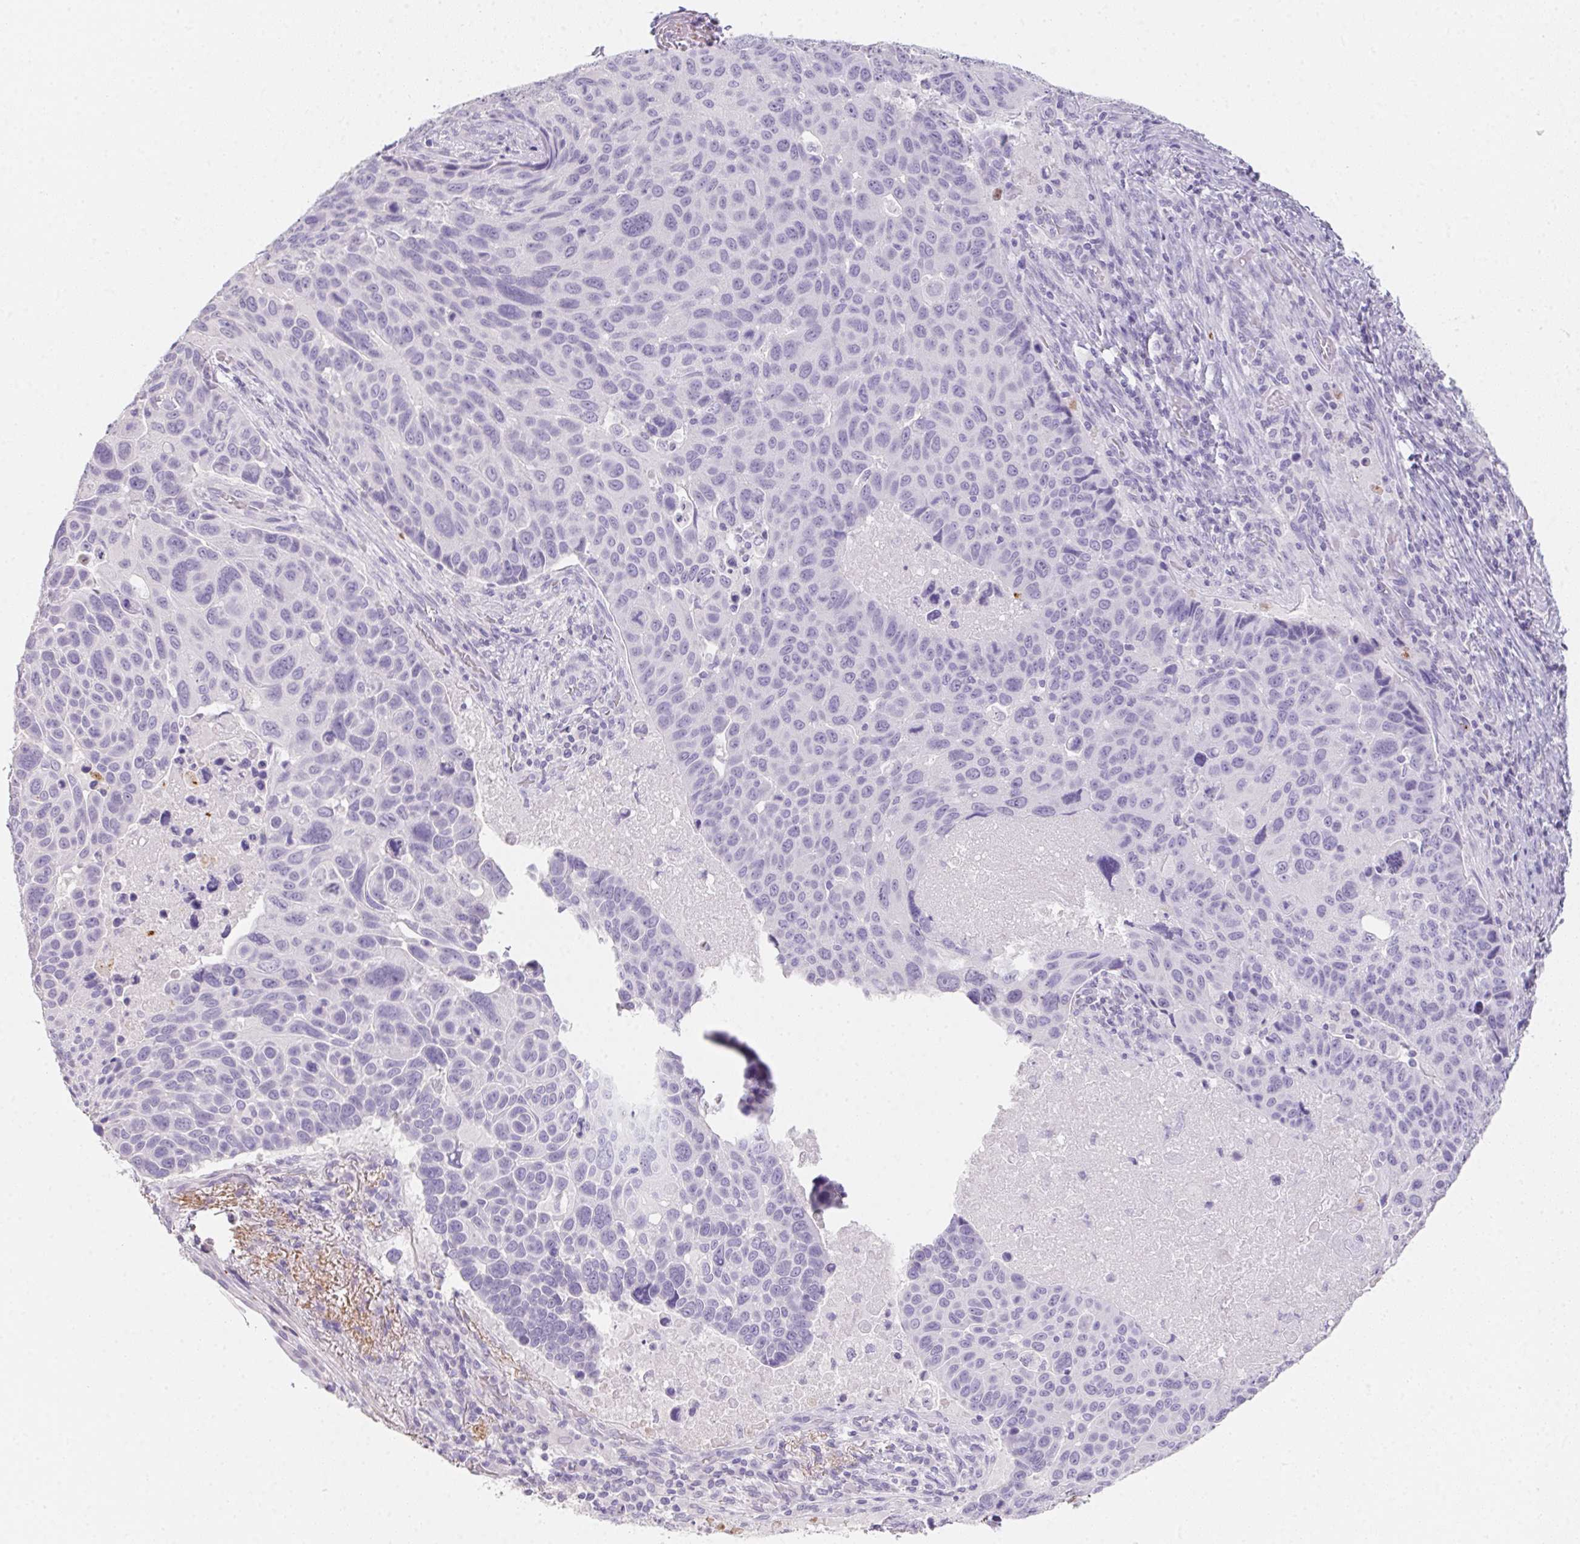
{"staining": {"intensity": "negative", "quantity": "none", "location": "none"}, "tissue": "lung cancer", "cell_type": "Tumor cells", "image_type": "cancer", "snomed": [{"axis": "morphology", "description": "Squamous cell carcinoma, NOS"}, {"axis": "topography", "description": "Lung"}], "caption": "Tumor cells show no significant staining in lung squamous cell carcinoma.", "gene": "MYL4", "patient": {"sex": "male", "age": 68}}